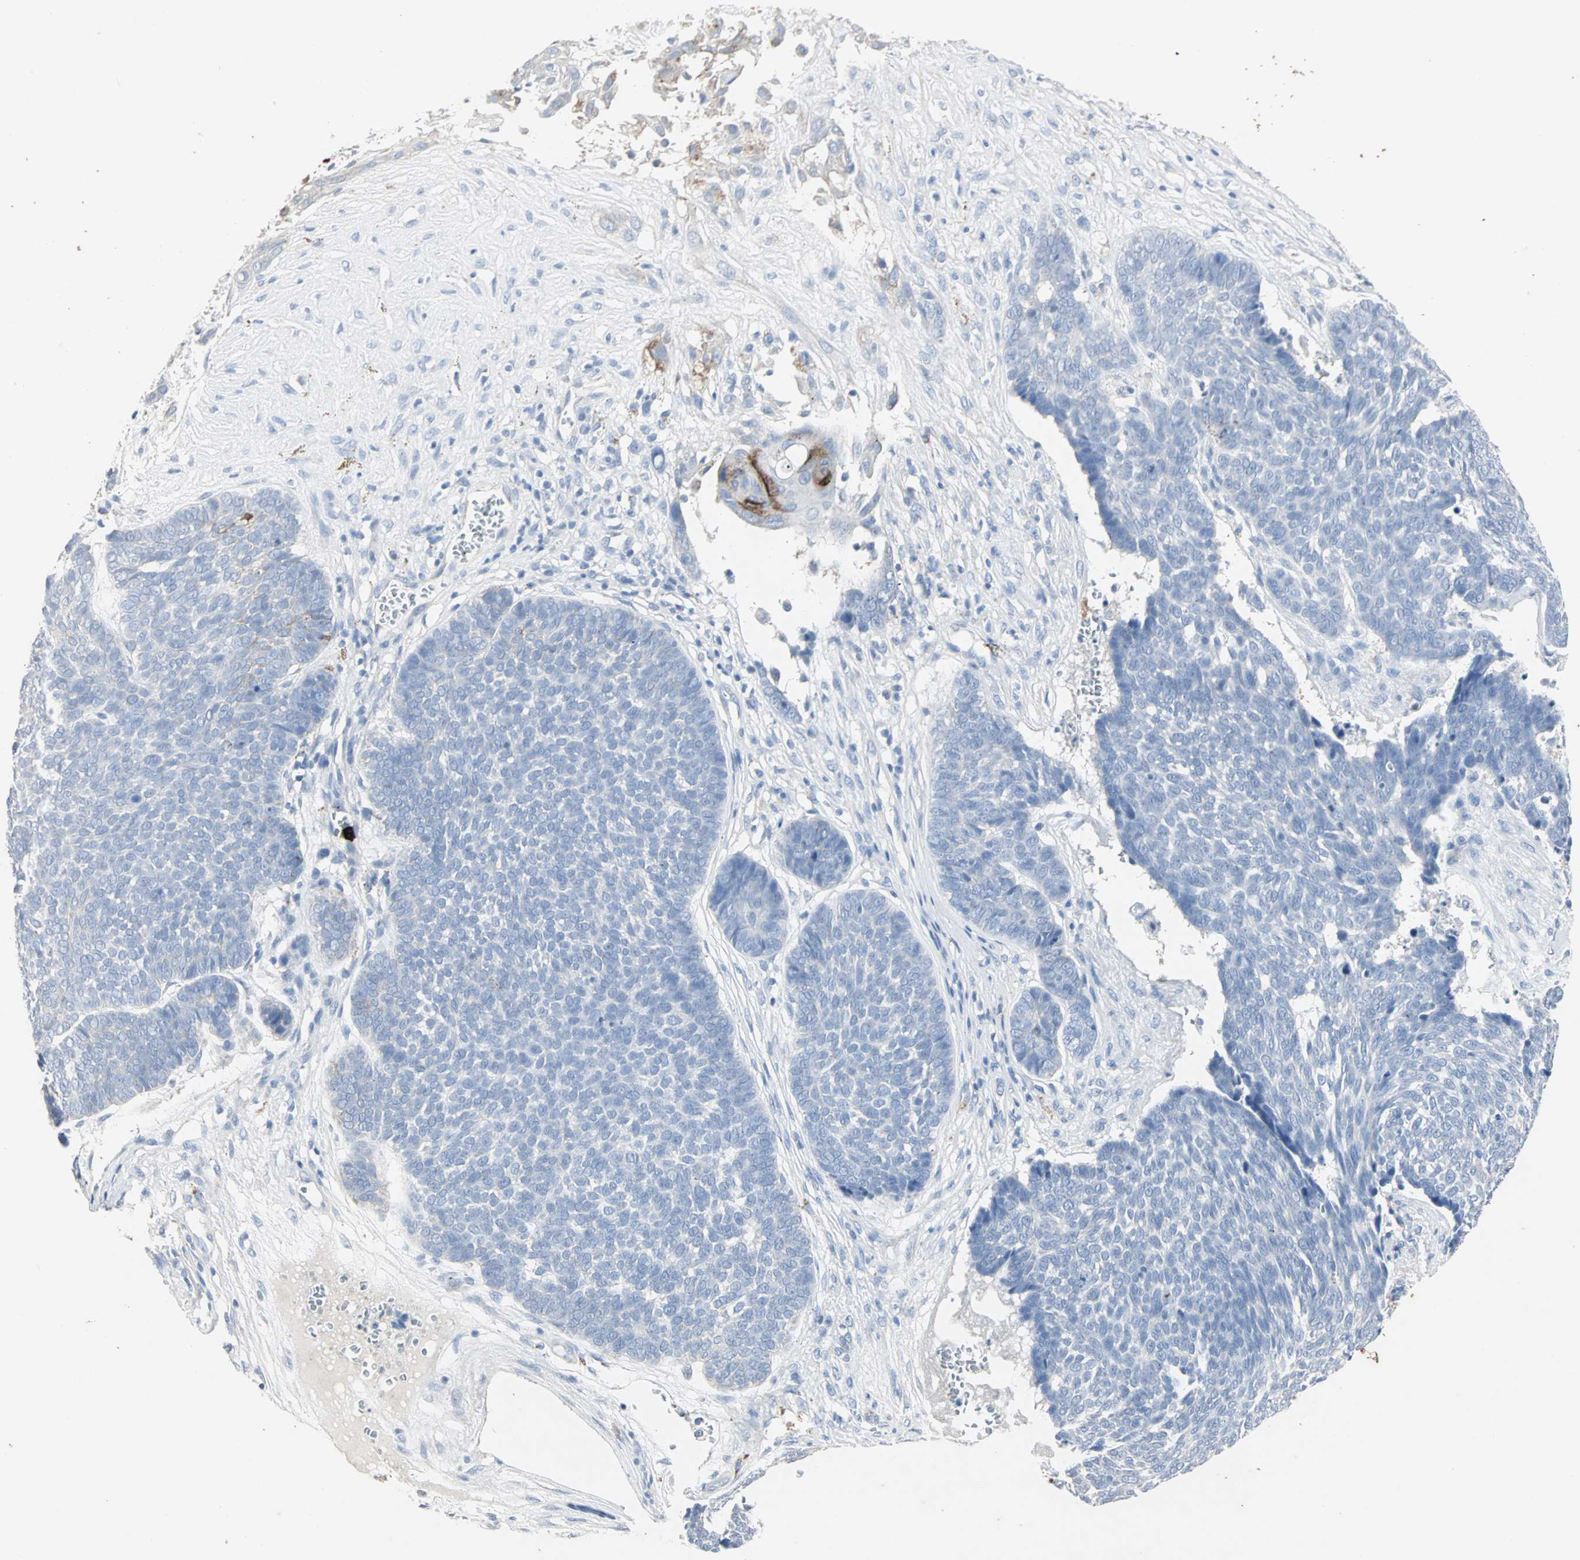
{"staining": {"intensity": "negative", "quantity": "none", "location": "none"}, "tissue": "skin cancer", "cell_type": "Tumor cells", "image_type": "cancer", "snomed": [{"axis": "morphology", "description": "Basal cell carcinoma"}, {"axis": "topography", "description": "Skin"}], "caption": "Immunohistochemical staining of basal cell carcinoma (skin) displays no significant positivity in tumor cells. (DAB immunohistochemistry (IHC), high magnification).", "gene": "CEACAM6", "patient": {"sex": "male", "age": 84}}